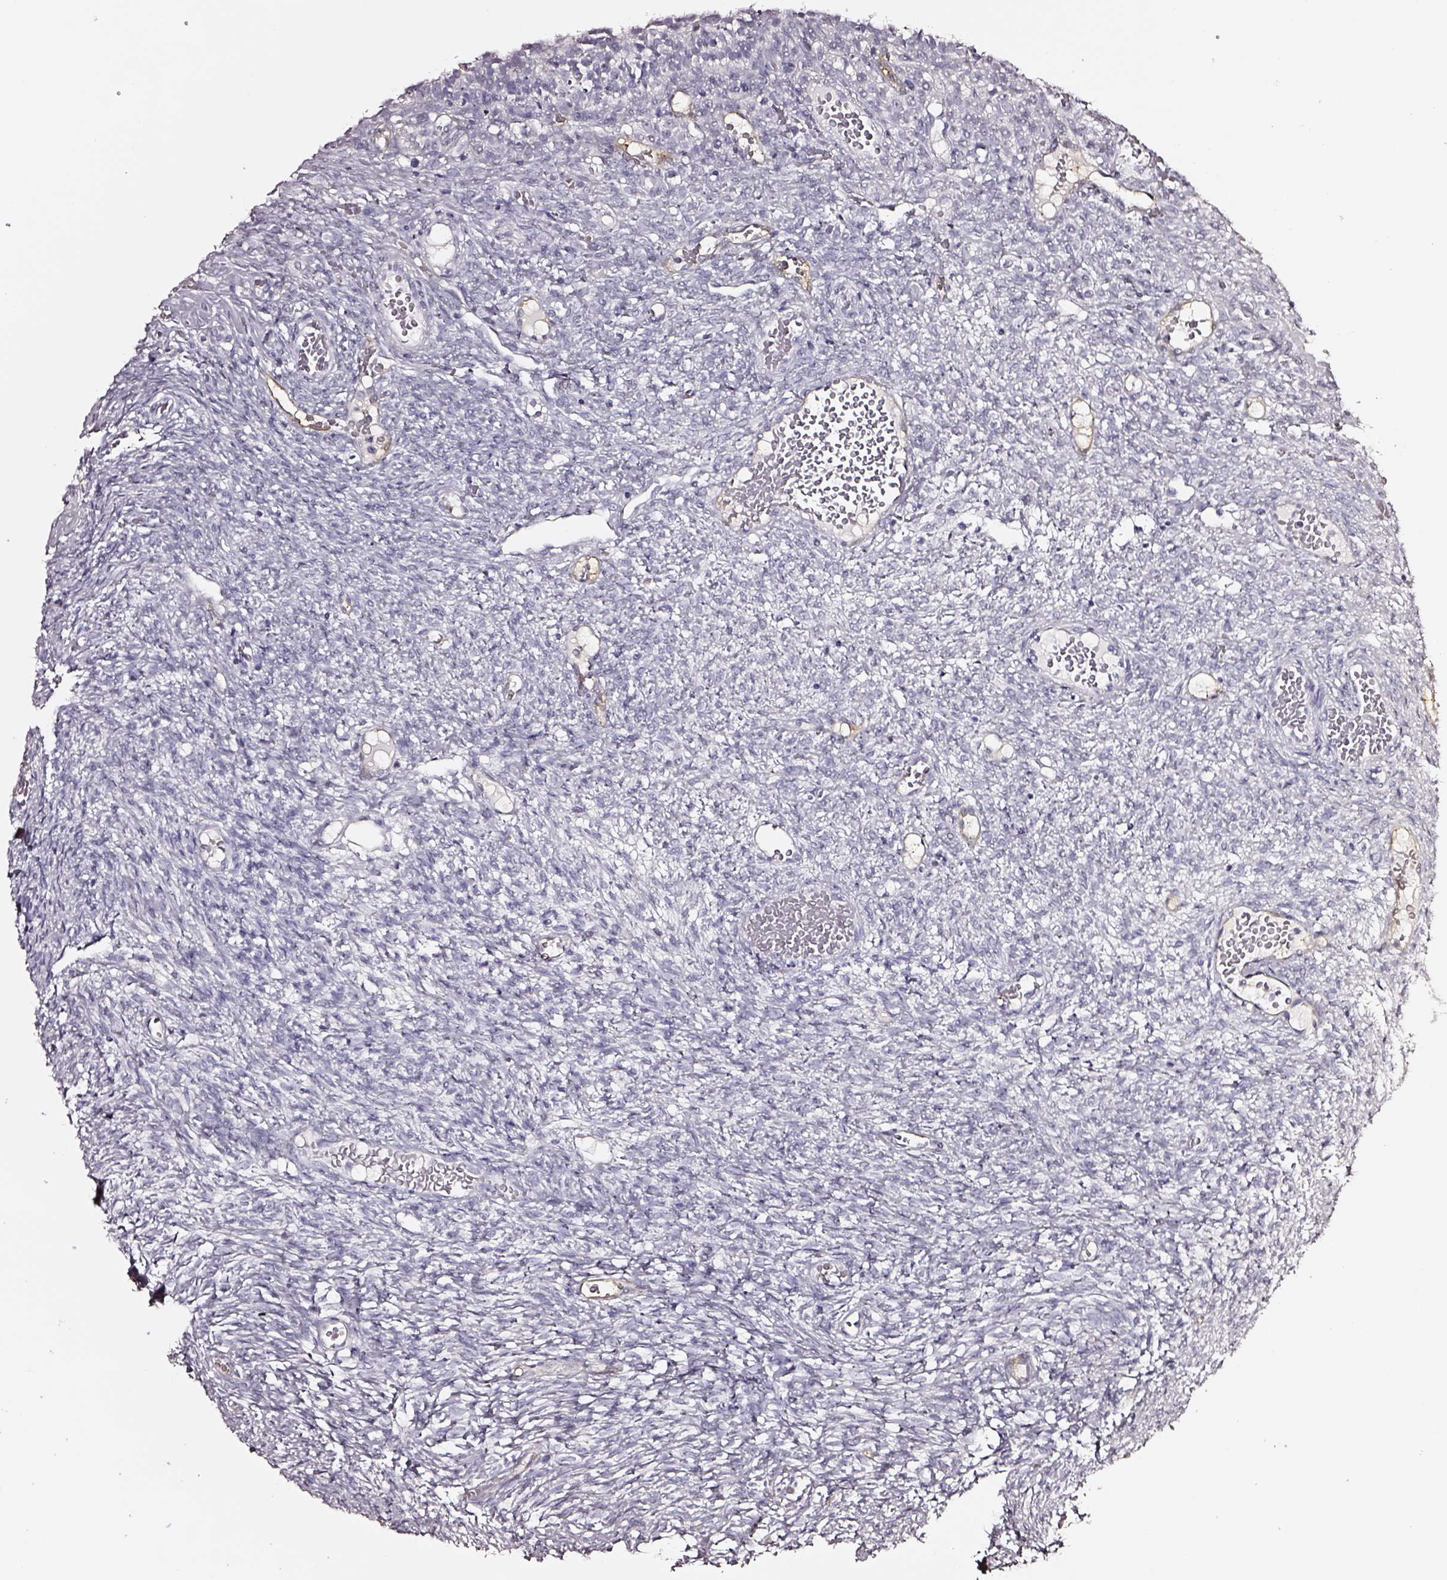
{"staining": {"intensity": "negative", "quantity": "none", "location": "none"}, "tissue": "ovary", "cell_type": "Follicle cells", "image_type": "normal", "snomed": [{"axis": "morphology", "description": "Normal tissue, NOS"}, {"axis": "topography", "description": "Ovary"}], "caption": "Immunohistochemical staining of unremarkable ovary exhibits no significant positivity in follicle cells. (Brightfield microscopy of DAB immunohistochemistry (IHC) at high magnification).", "gene": "DPEP1", "patient": {"sex": "female", "age": 34}}